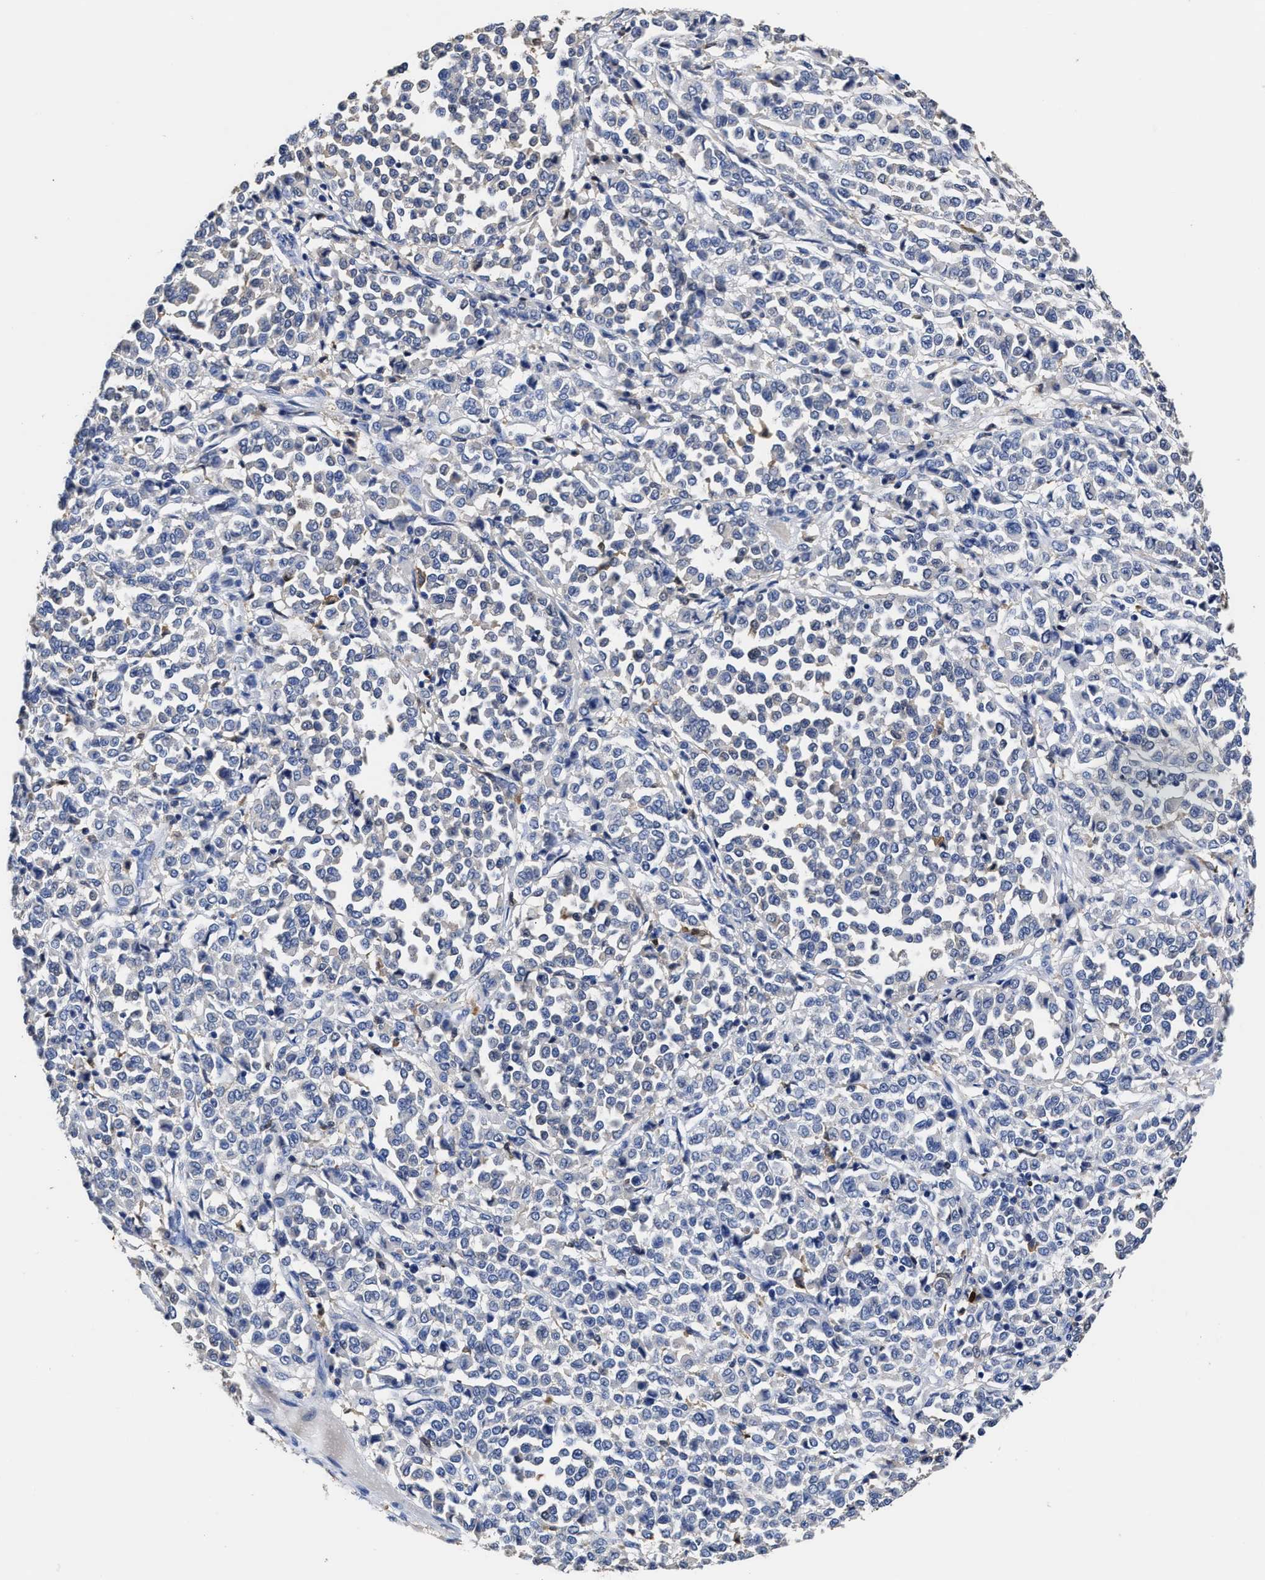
{"staining": {"intensity": "negative", "quantity": "none", "location": "none"}, "tissue": "melanoma", "cell_type": "Tumor cells", "image_type": "cancer", "snomed": [{"axis": "morphology", "description": "Malignant melanoma, Metastatic site"}, {"axis": "topography", "description": "Pancreas"}], "caption": "High power microscopy image of an immunohistochemistry (IHC) image of melanoma, revealing no significant positivity in tumor cells. (Immunohistochemistry, brightfield microscopy, high magnification).", "gene": "PRPF4B", "patient": {"sex": "female", "age": 30}}